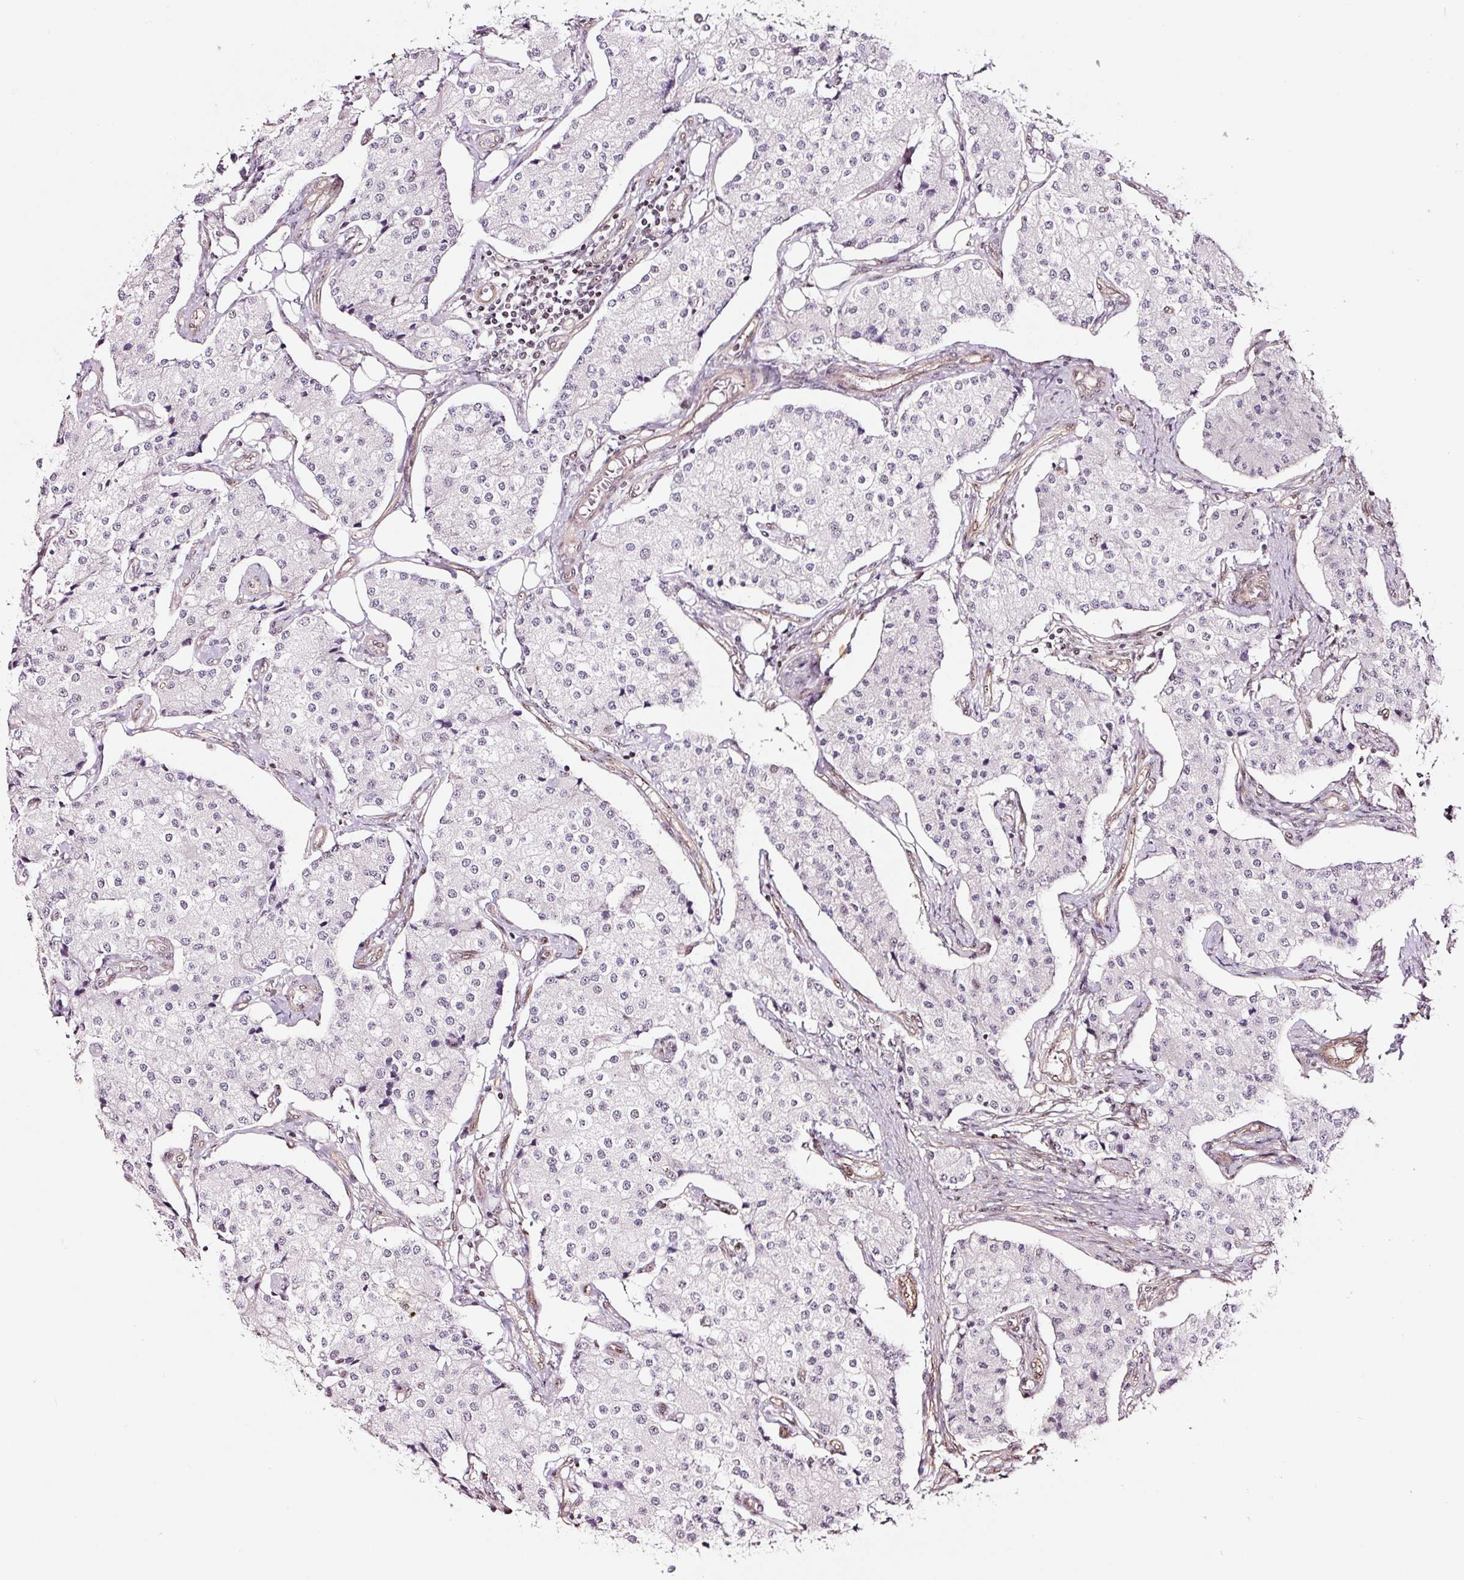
{"staining": {"intensity": "negative", "quantity": "none", "location": "none"}, "tissue": "carcinoid", "cell_type": "Tumor cells", "image_type": "cancer", "snomed": [{"axis": "morphology", "description": "Carcinoid, malignant, NOS"}, {"axis": "topography", "description": "Colon"}], "caption": "This is a micrograph of immunohistochemistry (IHC) staining of carcinoid (malignant), which shows no expression in tumor cells.", "gene": "GNL3", "patient": {"sex": "female", "age": 52}}